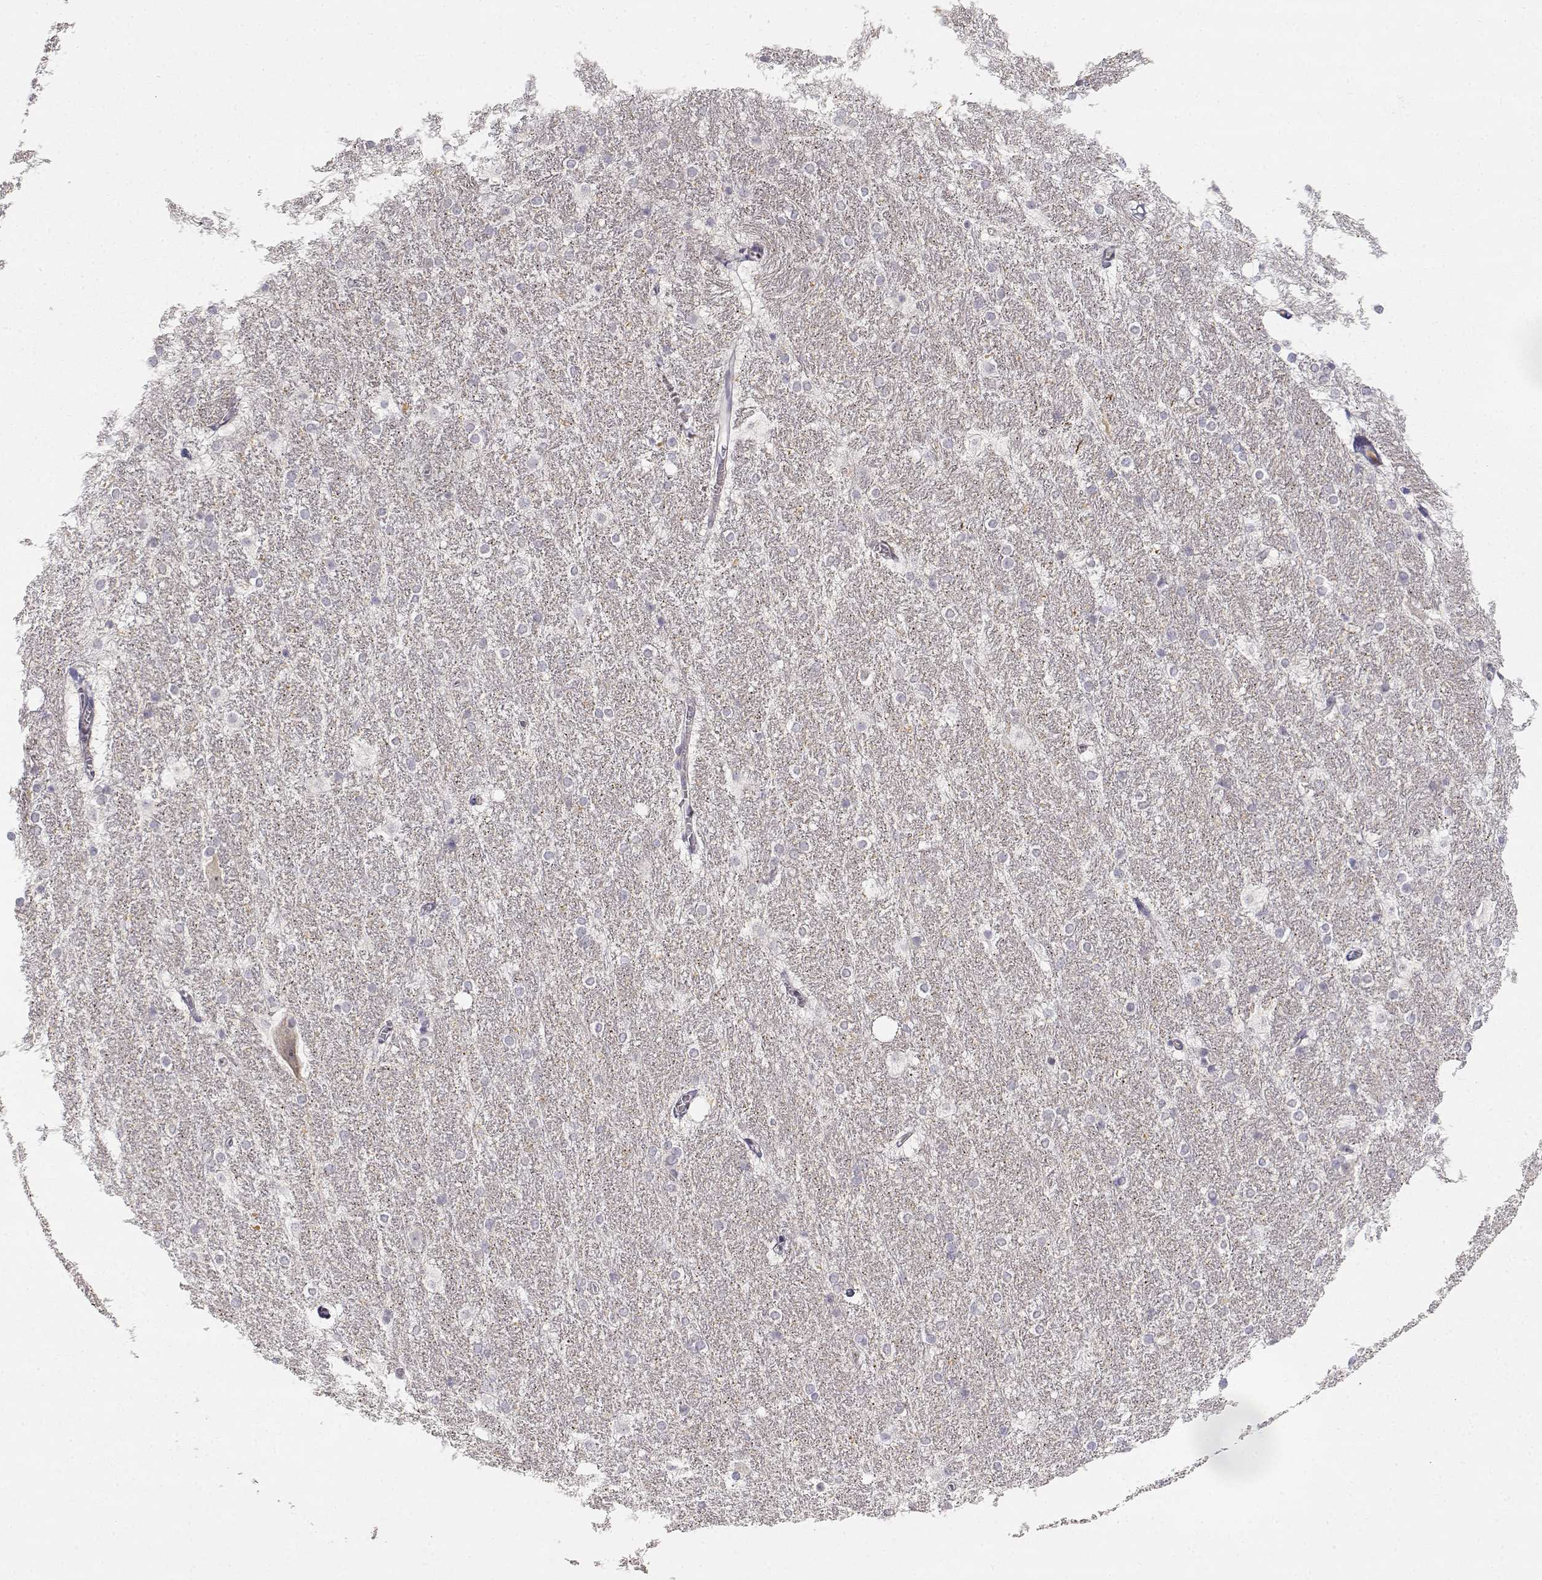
{"staining": {"intensity": "weak", "quantity": "<25%", "location": "cytoplasmic/membranous"}, "tissue": "hippocampus", "cell_type": "Glial cells", "image_type": "normal", "snomed": [{"axis": "morphology", "description": "Normal tissue, NOS"}, {"axis": "topography", "description": "Cerebral cortex"}, {"axis": "topography", "description": "Hippocampus"}], "caption": "DAB (3,3'-diaminobenzidine) immunohistochemical staining of normal hippocampus displays no significant positivity in glial cells. Brightfield microscopy of IHC stained with DAB (brown) and hematoxylin (blue), captured at high magnification.", "gene": "EAF2", "patient": {"sex": "female", "age": 19}}